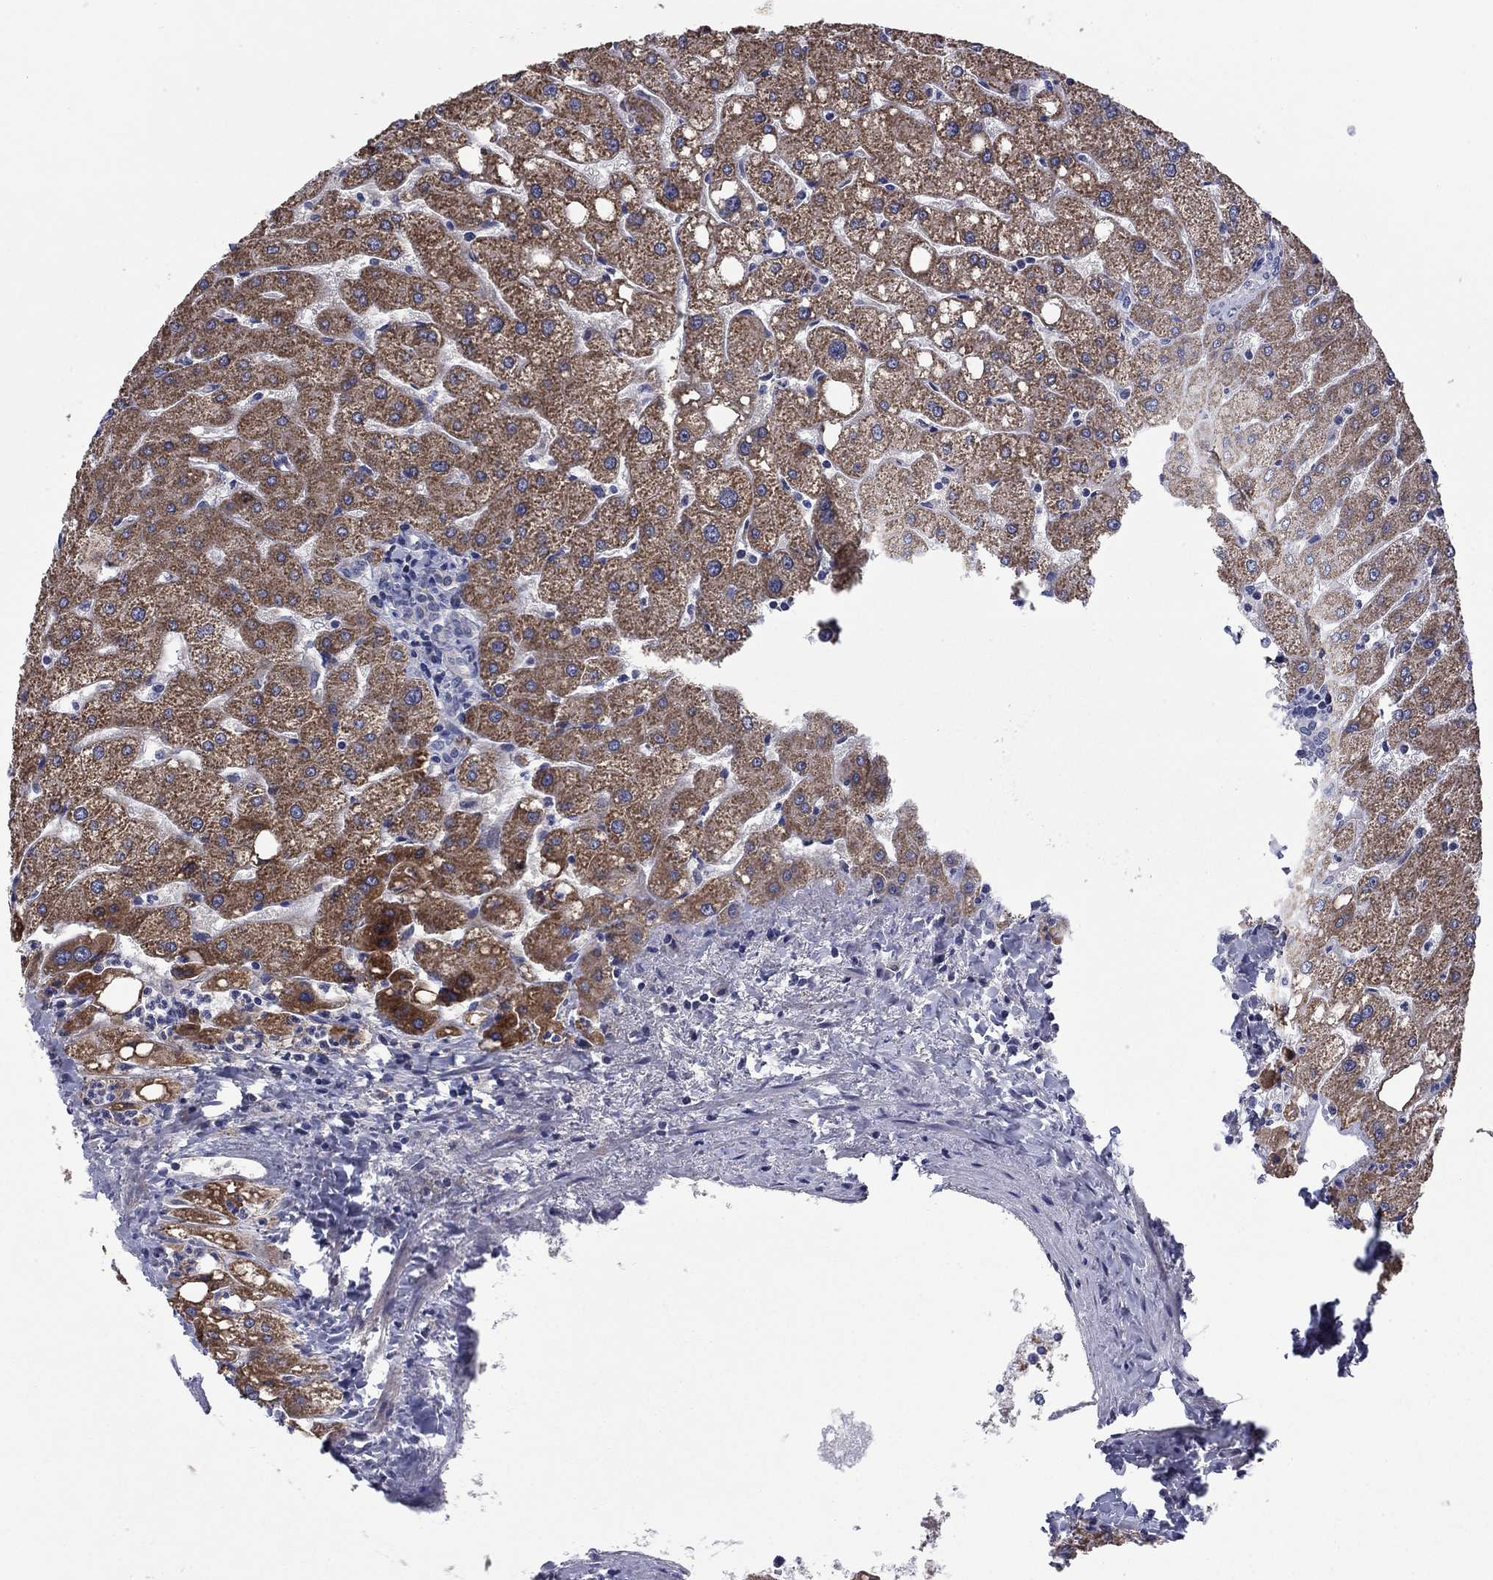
{"staining": {"intensity": "negative", "quantity": "none", "location": "none"}, "tissue": "liver", "cell_type": "Cholangiocytes", "image_type": "normal", "snomed": [{"axis": "morphology", "description": "Normal tissue, NOS"}, {"axis": "topography", "description": "Liver"}], "caption": "Immunohistochemistry (IHC) of benign liver reveals no expression in cholangiocytes.", "gene": "FRK", "patient": {"sex": "male", "age": 67}}